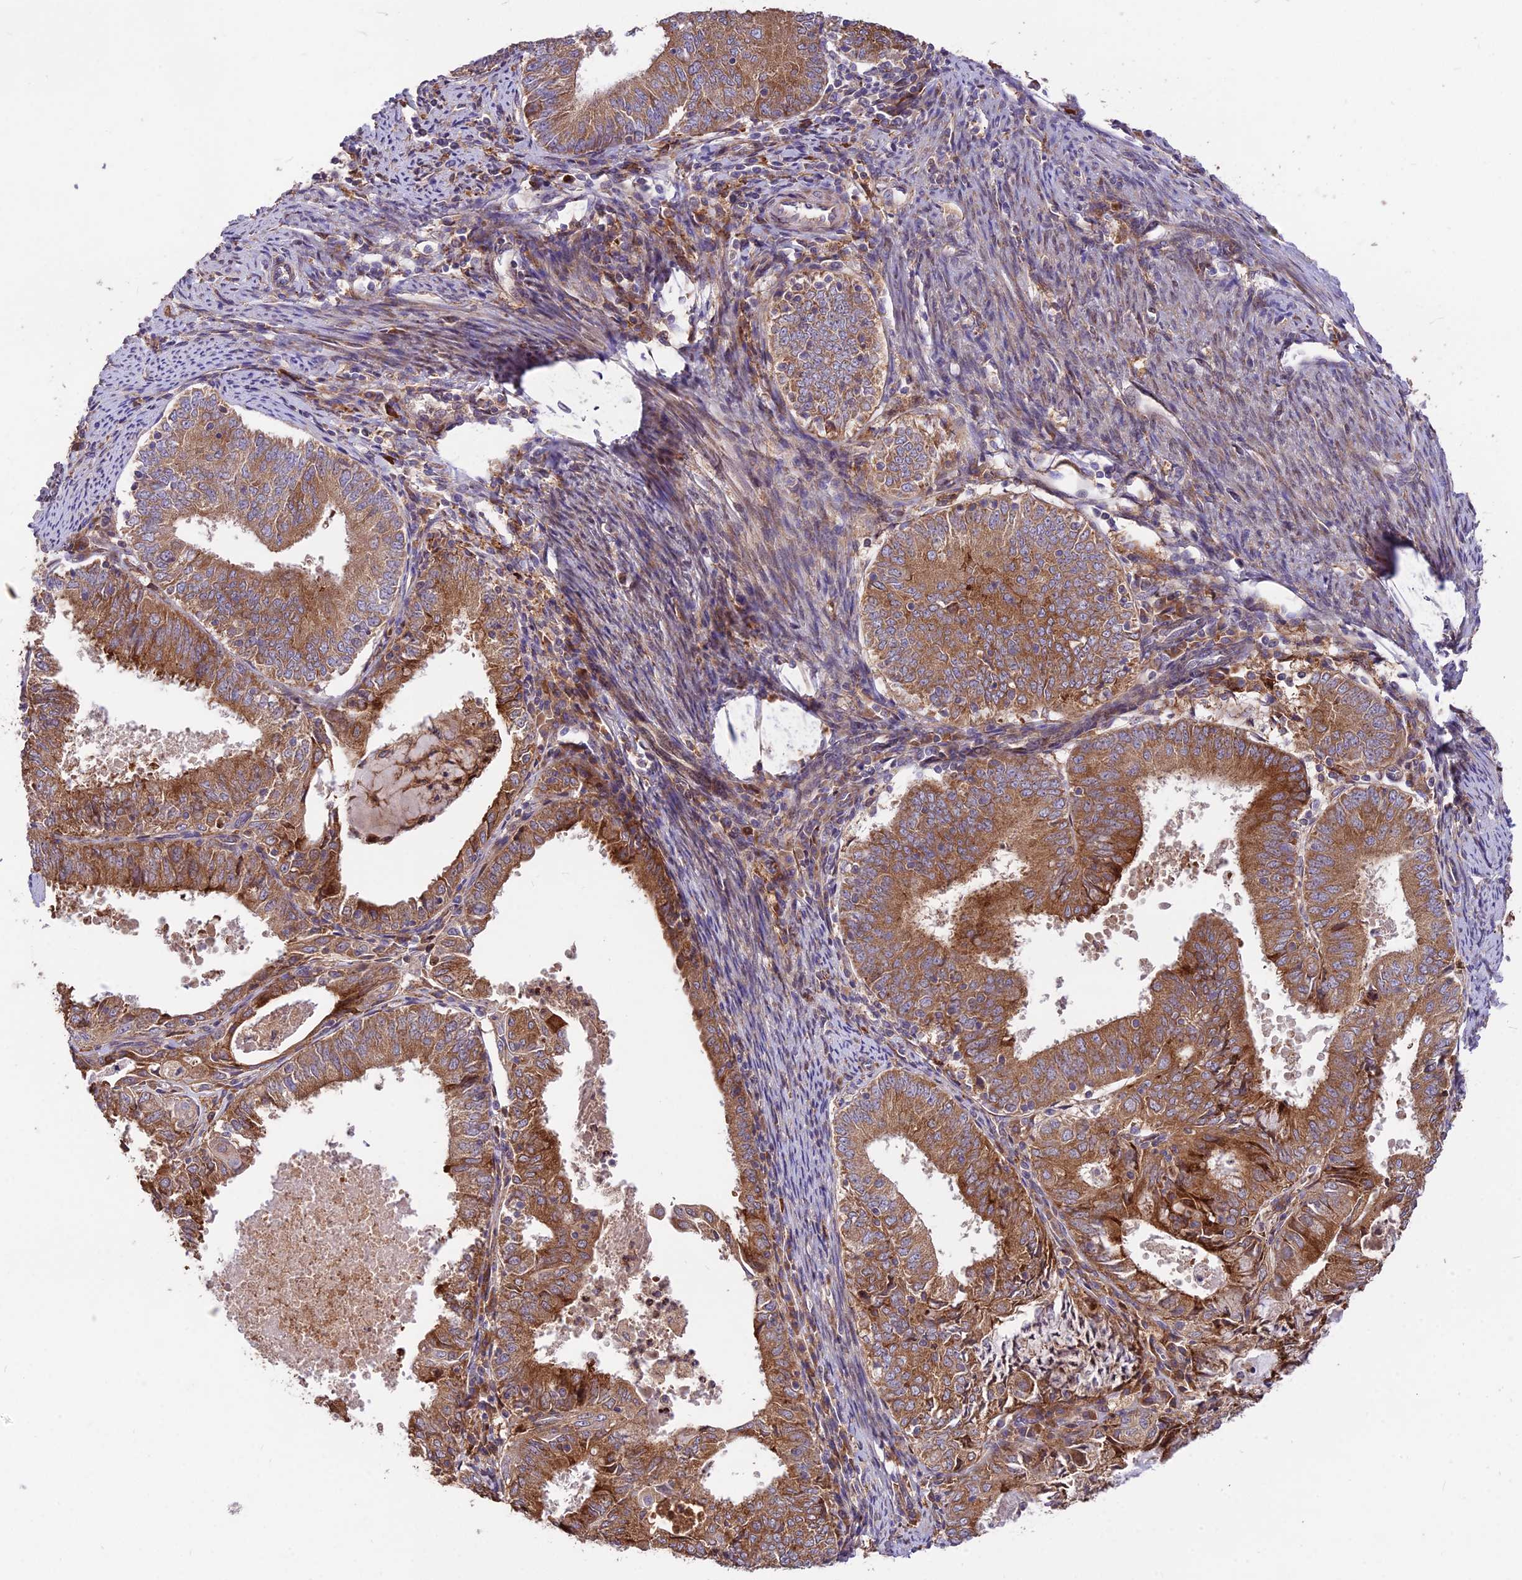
{"staining": {"intensity": "strong", "quantity": ">75%", "location": "cytoplasmic/membranous"}, "tissue": "endometrial cancer", "cell_type": "Tumor cells", "image_type": "cancer", "snomed": [{"axis": "morphology", "description": "Adenocarcinoma, NOS"}, {"axis": "topography", "description": "Endometrium"}], "caption": "Human adenocarcinoma (endometrial) stained with a protein marker reveals strong staining in tumor cells.", "gene": "ROCK1", "patient": {"sex": "female", "age": 57}}